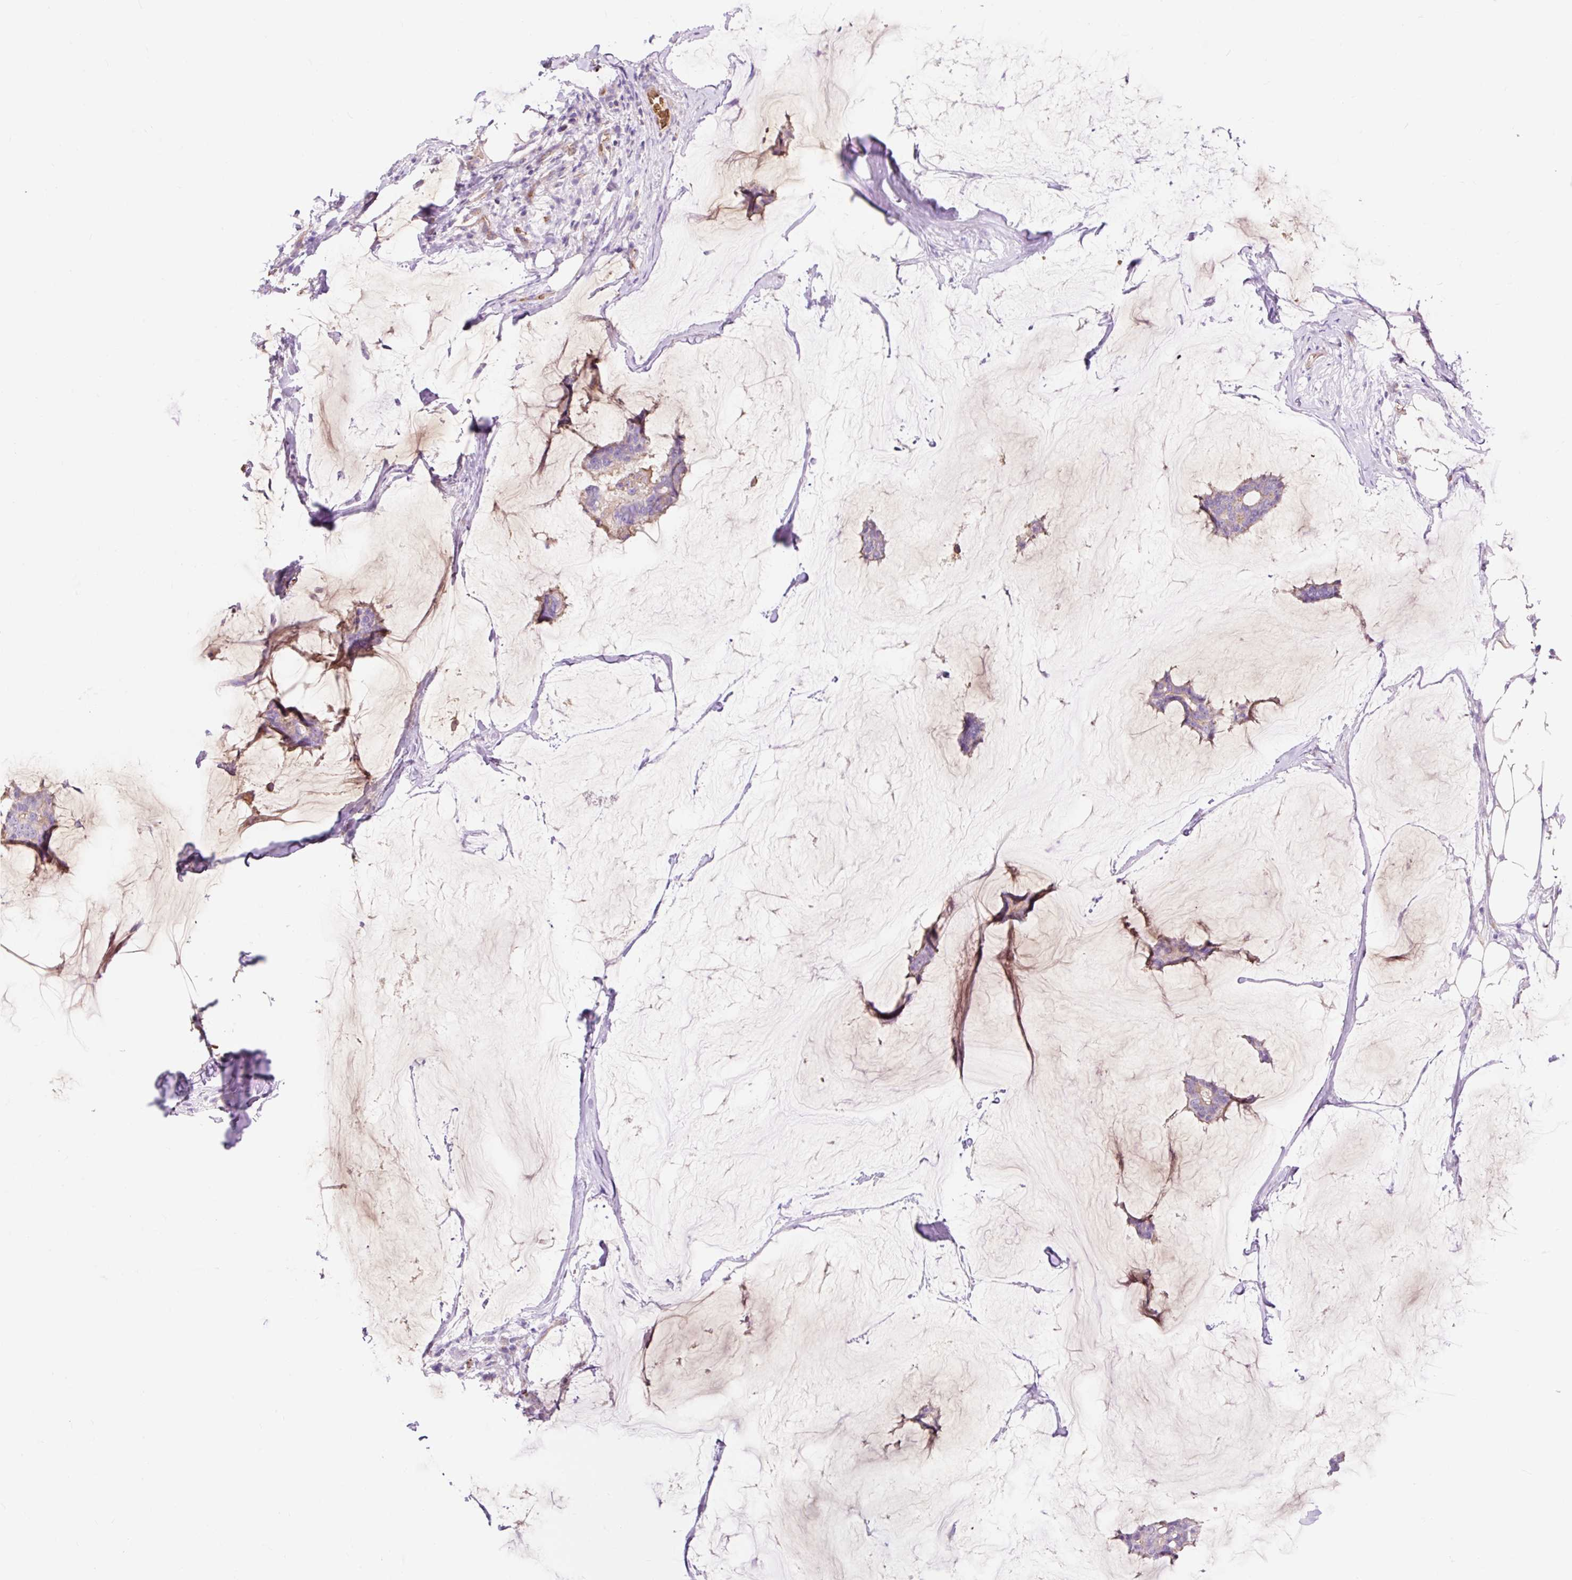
{"staining": {"intensity": "weak", "quantity": "<25%", "location": "cytoplasmic/membranous"}, "tissue": "breast cancer", "cell_type": "Tumor cells", "image_type": "cancer", "snomed": [{"axis": "morphology", "description": "Duct carcinoma"}, {"axis": "topography", "description": "Breast"}], "caption": "This is a micrograph of immunohistochemistry staining of infiltrating ductal carcinoma (breast), which shows no expression in tumor cells. The staining was performed using DAB to visualize the protein expression in brown, while the nuclei were stained in blue with hematoxylin (Magnification: 20x).", "gene": "HIP1R", "patient": {"sex": "female", "age": 93}}